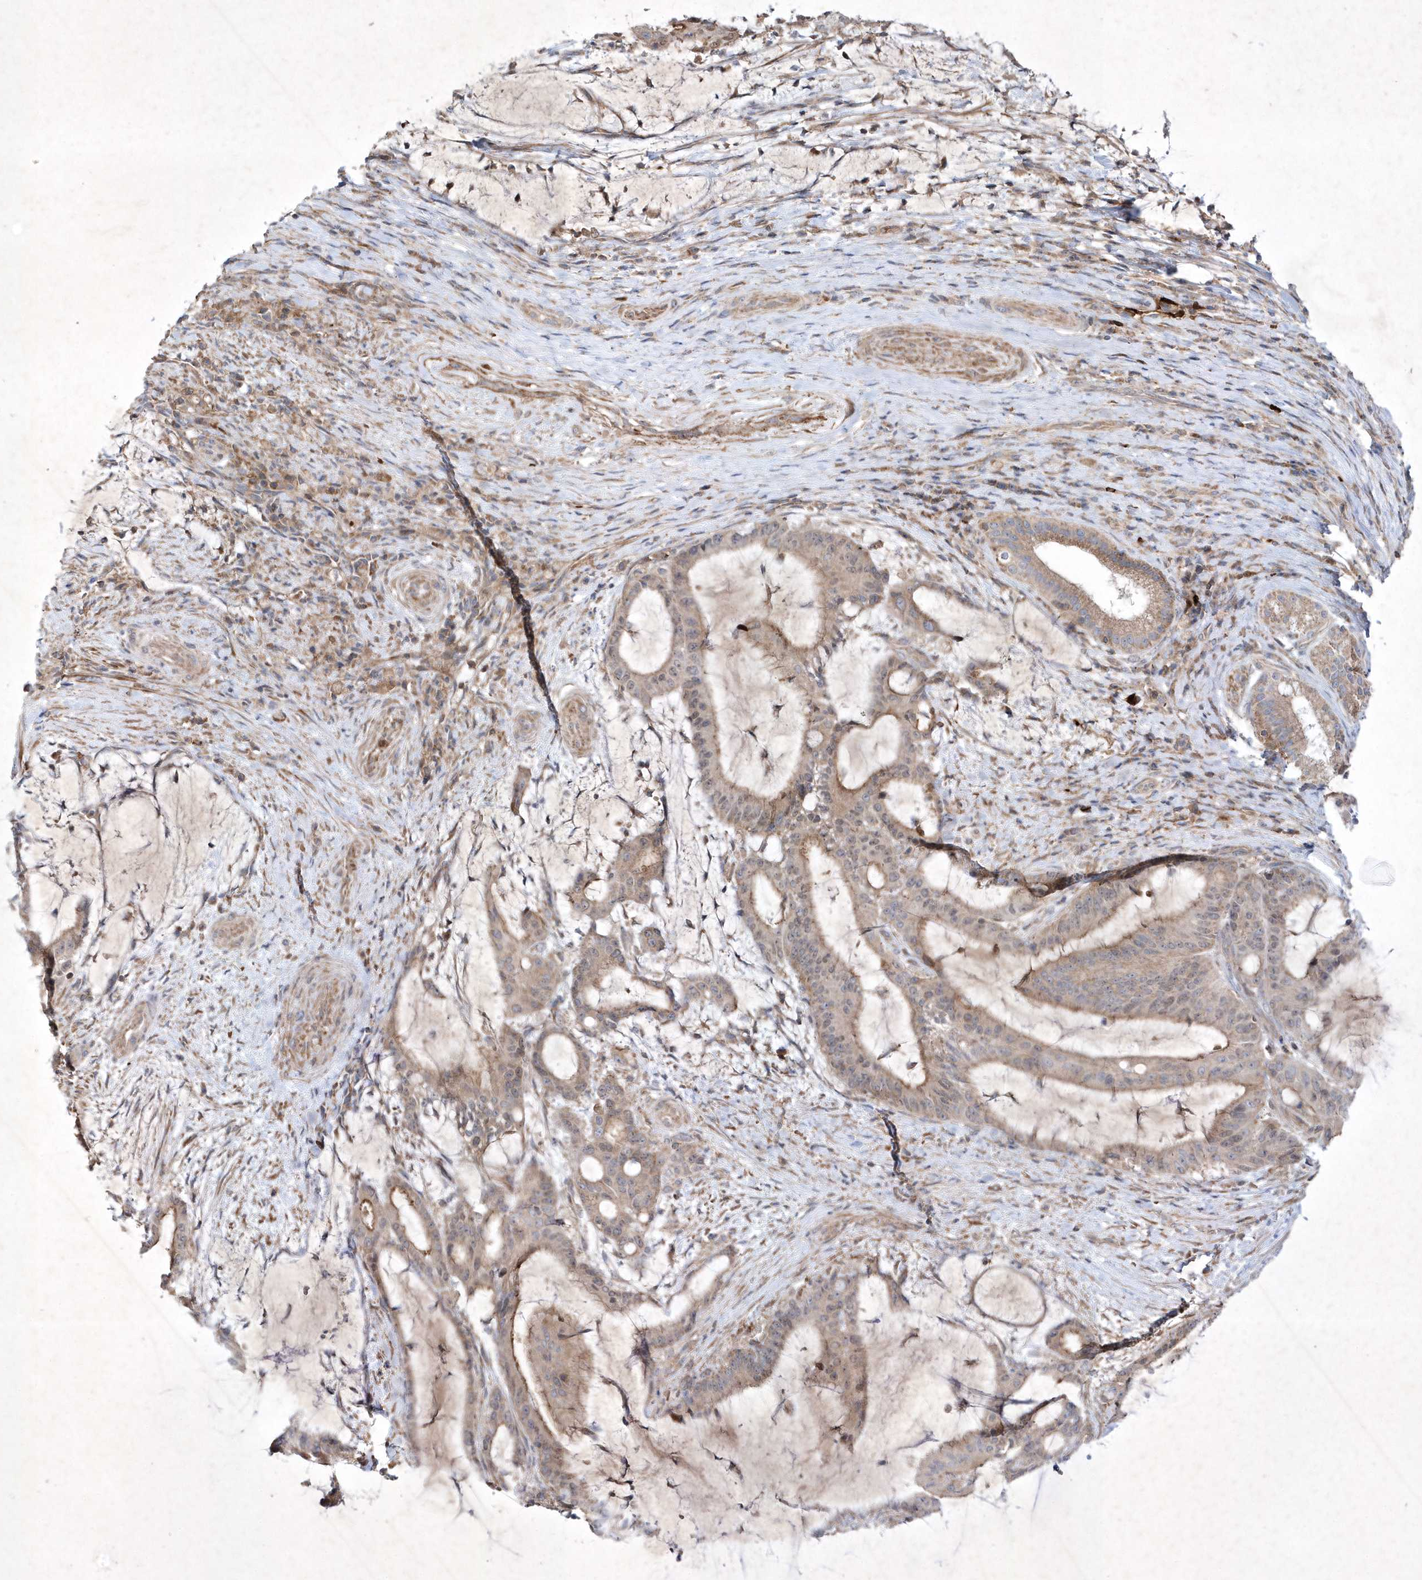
{"staining": {"intensity": "moderate", "quantity": ">75%", "location": "cytoplasmic/membranous"}, "tissue": "liver cancer", "cell_type": "Tumor cells", "image_type": "cancer", "snomed": [{"axis": "morphology", "description": "Normal tissue, NOS"}, {"axis": "morphology", "description": "Cholangiocarcinoma"}, {"axis": "topography", "description": "Liver"}, {"axis": "topography", "description": "Peripheral nerve tissue"}], "caption": "Brown immunohistochemical staining in liver cancer (cholangiocarcinoma) displays moderate cytoplasmic/membranous positivity in about >75% of tumor cells.", "gene": "OPA1", "patient": {"sex": "female", "age": 73}}